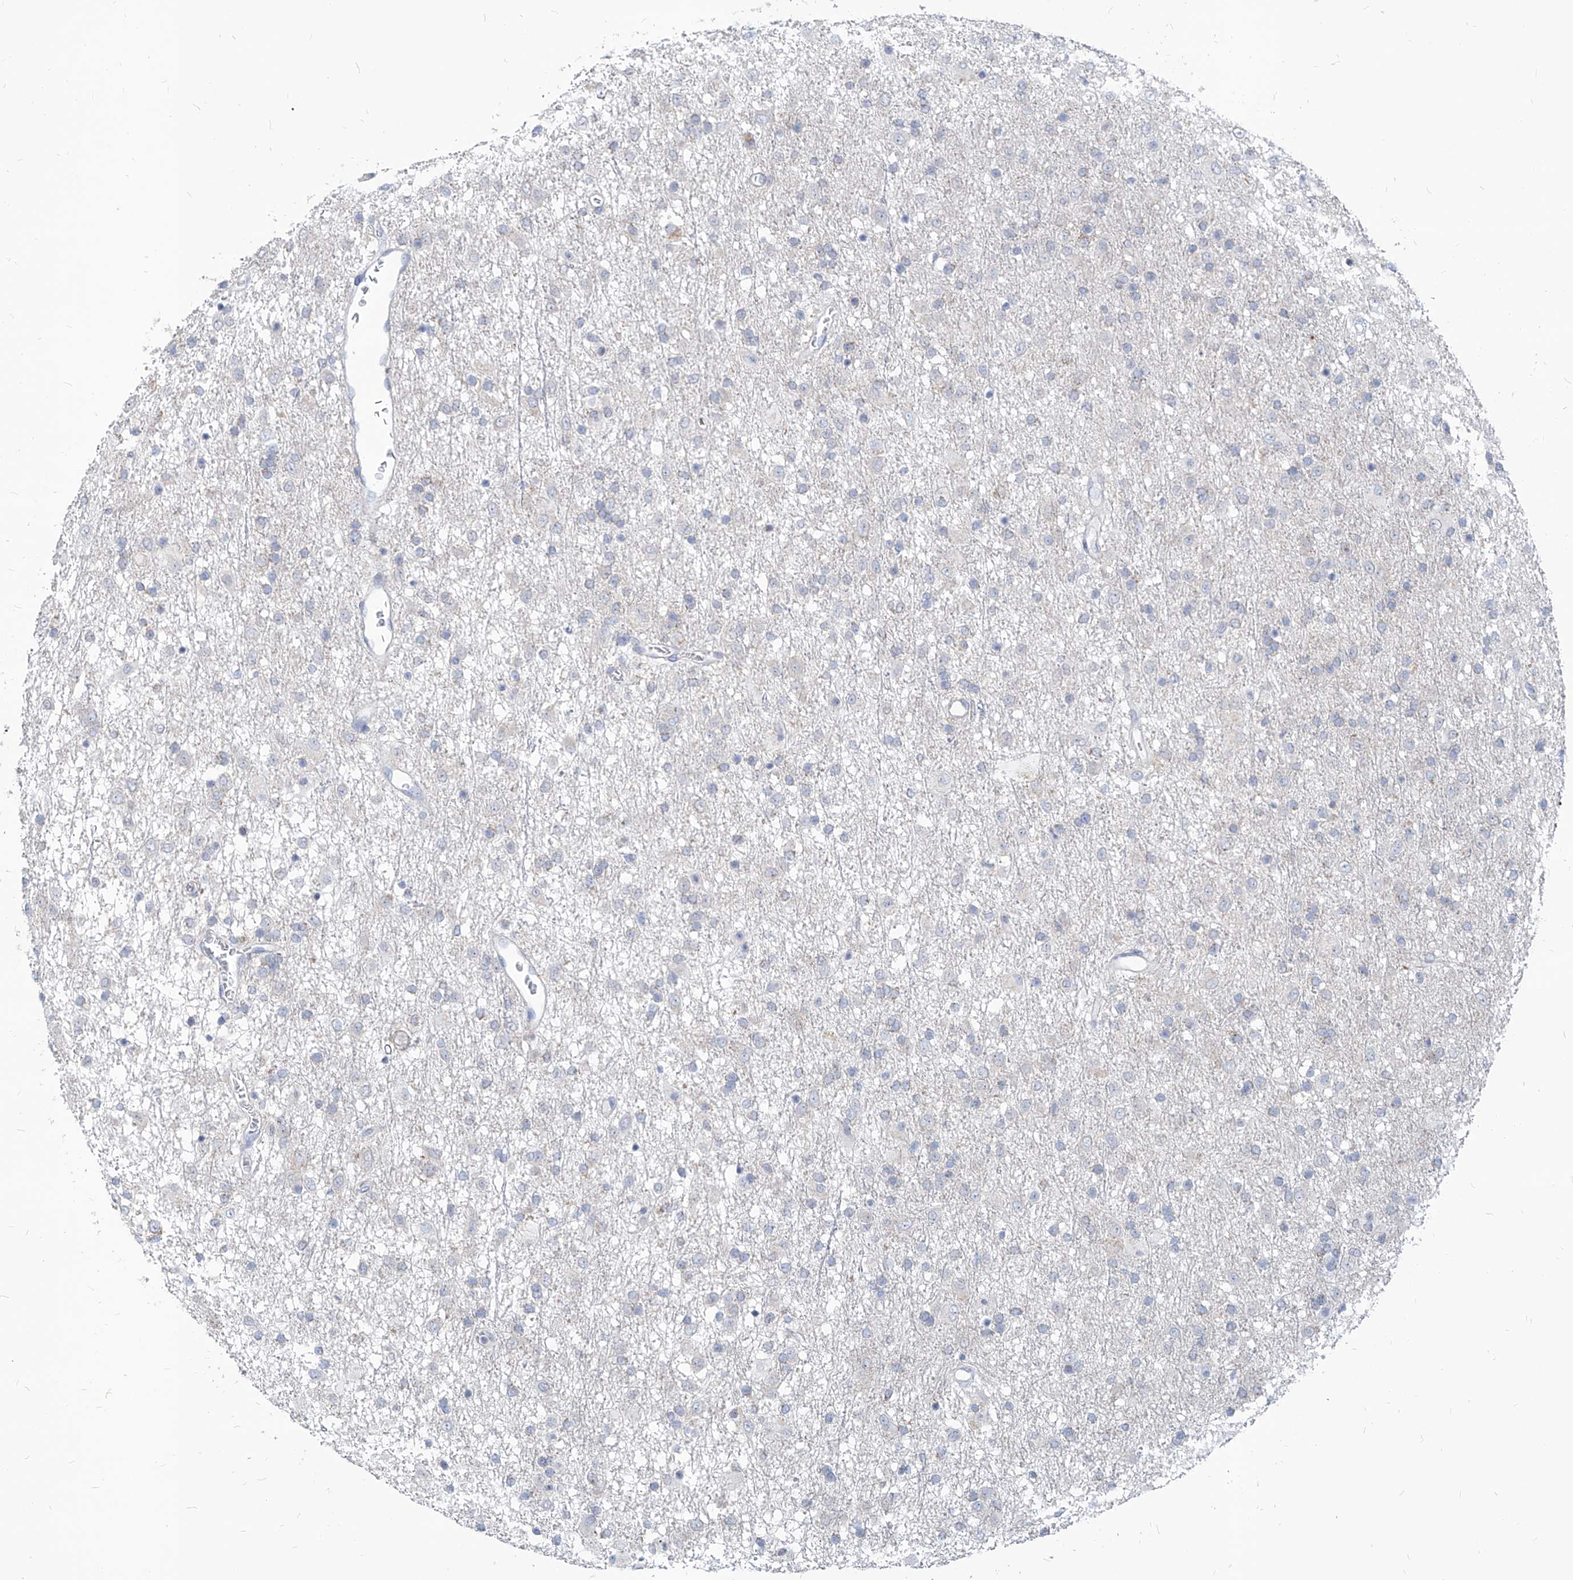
{"staining": {"intensity": "negative", "quantity": "none", "location": "none"}, "tissue": "glioma", "cell_type": "Tumor cells", "image_type": "cancer", "snomed": [{"axis": "morphology", "description": "Glioma, malignant, Low grade"}, {"axis": "topography", "description": "Brain"}], "caption": "IHC micrograph of human glioma stained for a protein (brown), which demonstrates no staining in tumor cells.", "gene": "AGPS", "patient": {"sex": "male", "age": 65}}